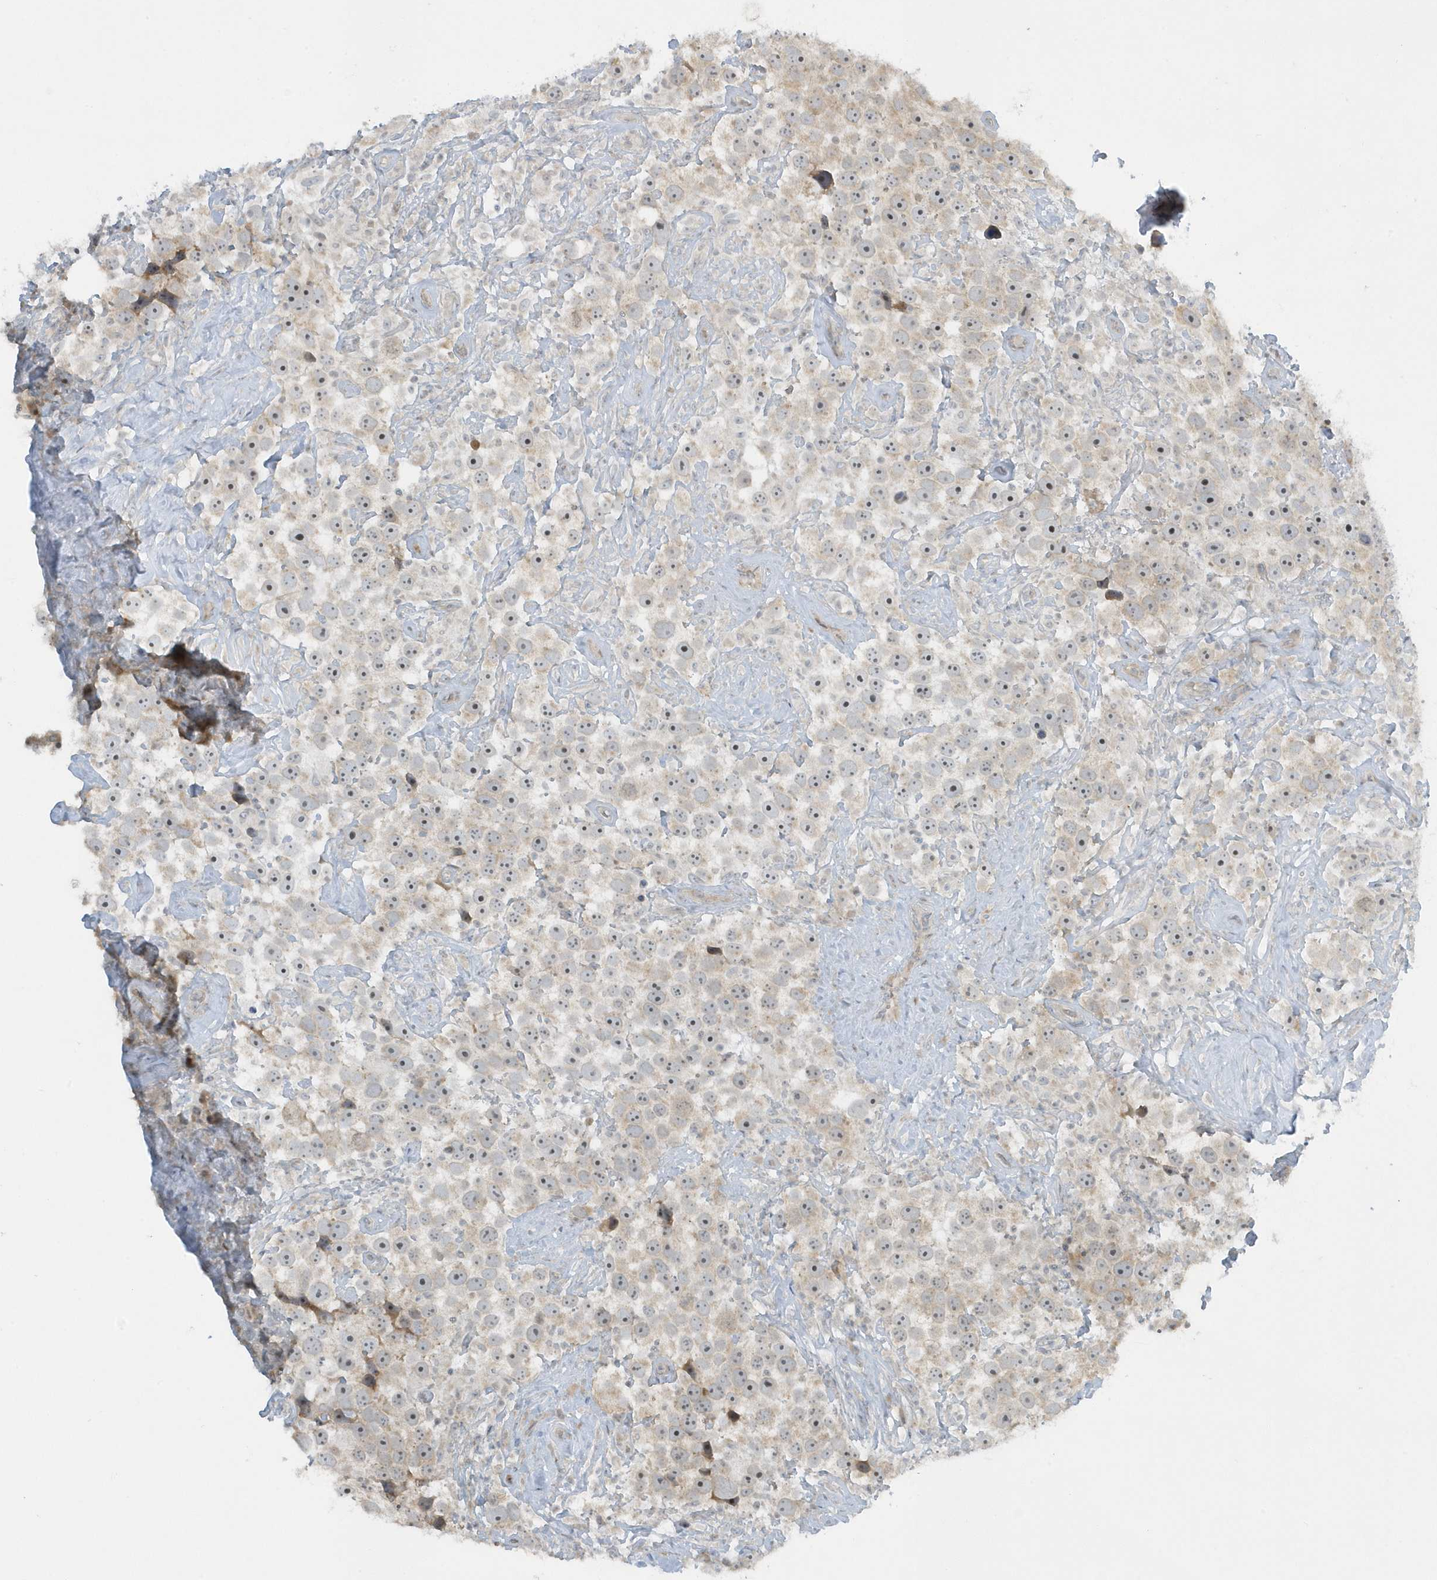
{"staining": {"intensity": "weak", "quantity": "<25%", "location": "cytoplasmic/membranous"}, "tissue": "testis cancer", "cell_type": "Tumor cells", "image_type": "cancer", "snomed": [{"axis": "morphology", "description": "Seminoma, NOS"}, {"axis": "topography", "description": "Testis"}], "caption": "High power microscopy micrograph of an immunohistochemistry micrograph of testis cancer (seminoma), revealing no significant positivity in tumor cells. (Immunohistochemistry, brightfield microscopy, high magnification).", "gene": "SCN3A", "patient": {"sex": "male", "age": 49}}